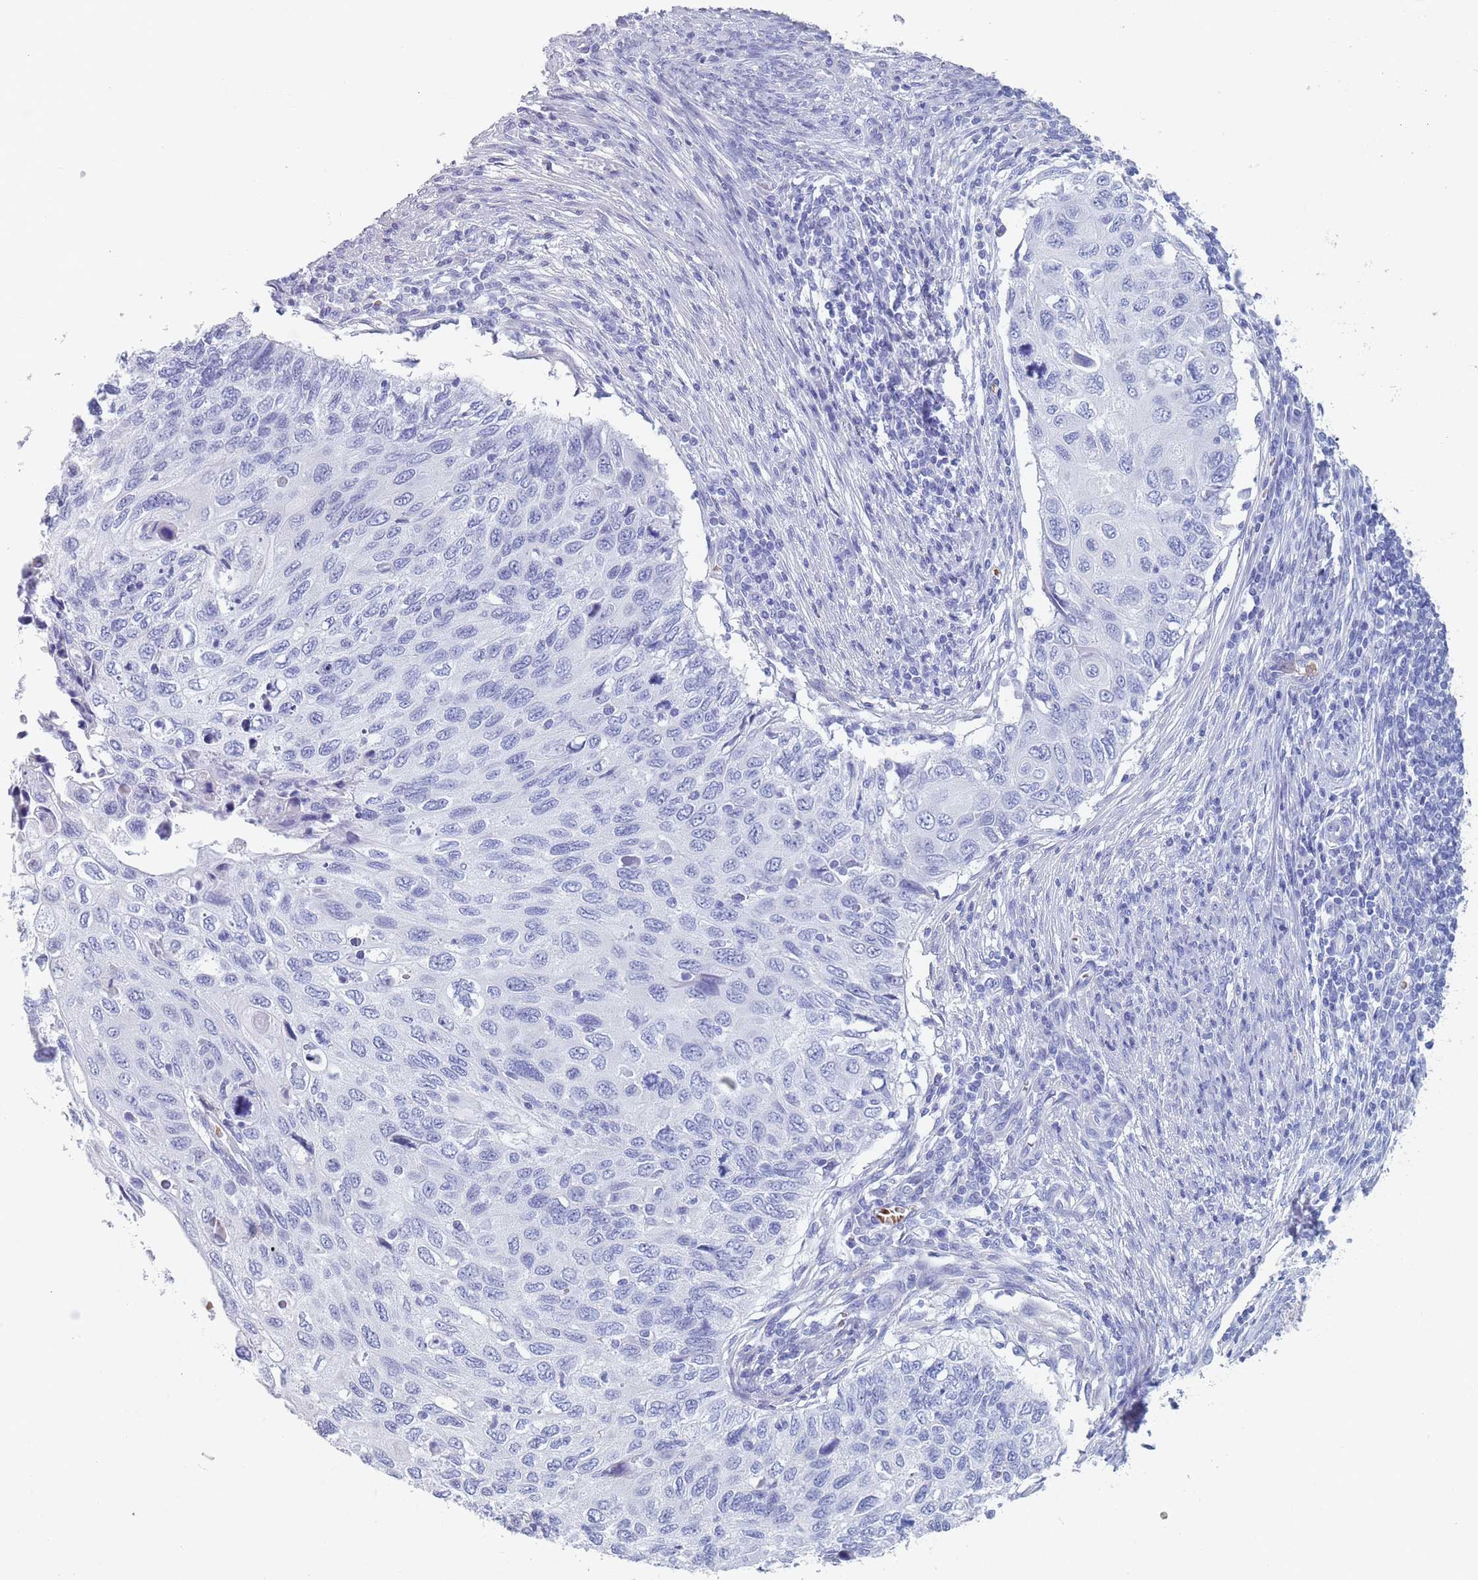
{"staining": {"intensity": "negative", "quantity": "none", "location": "none"}, "tissue": "cervical cancer", "cell_type": "Tumor cells", "image_type": "cancer", "snomed": [{"axis": "morphology", "description": "Squamous cell carcinoma, NOS"}, {"axis": "topography", "description": "Cervix"}], "caption": "Tumor cells show no significant staining in squamous cell carcinoma (cervical). (DAB IHC, high magnification).", "gene": "OR5D16", "patient": {"sex": "female", "age": 70}}